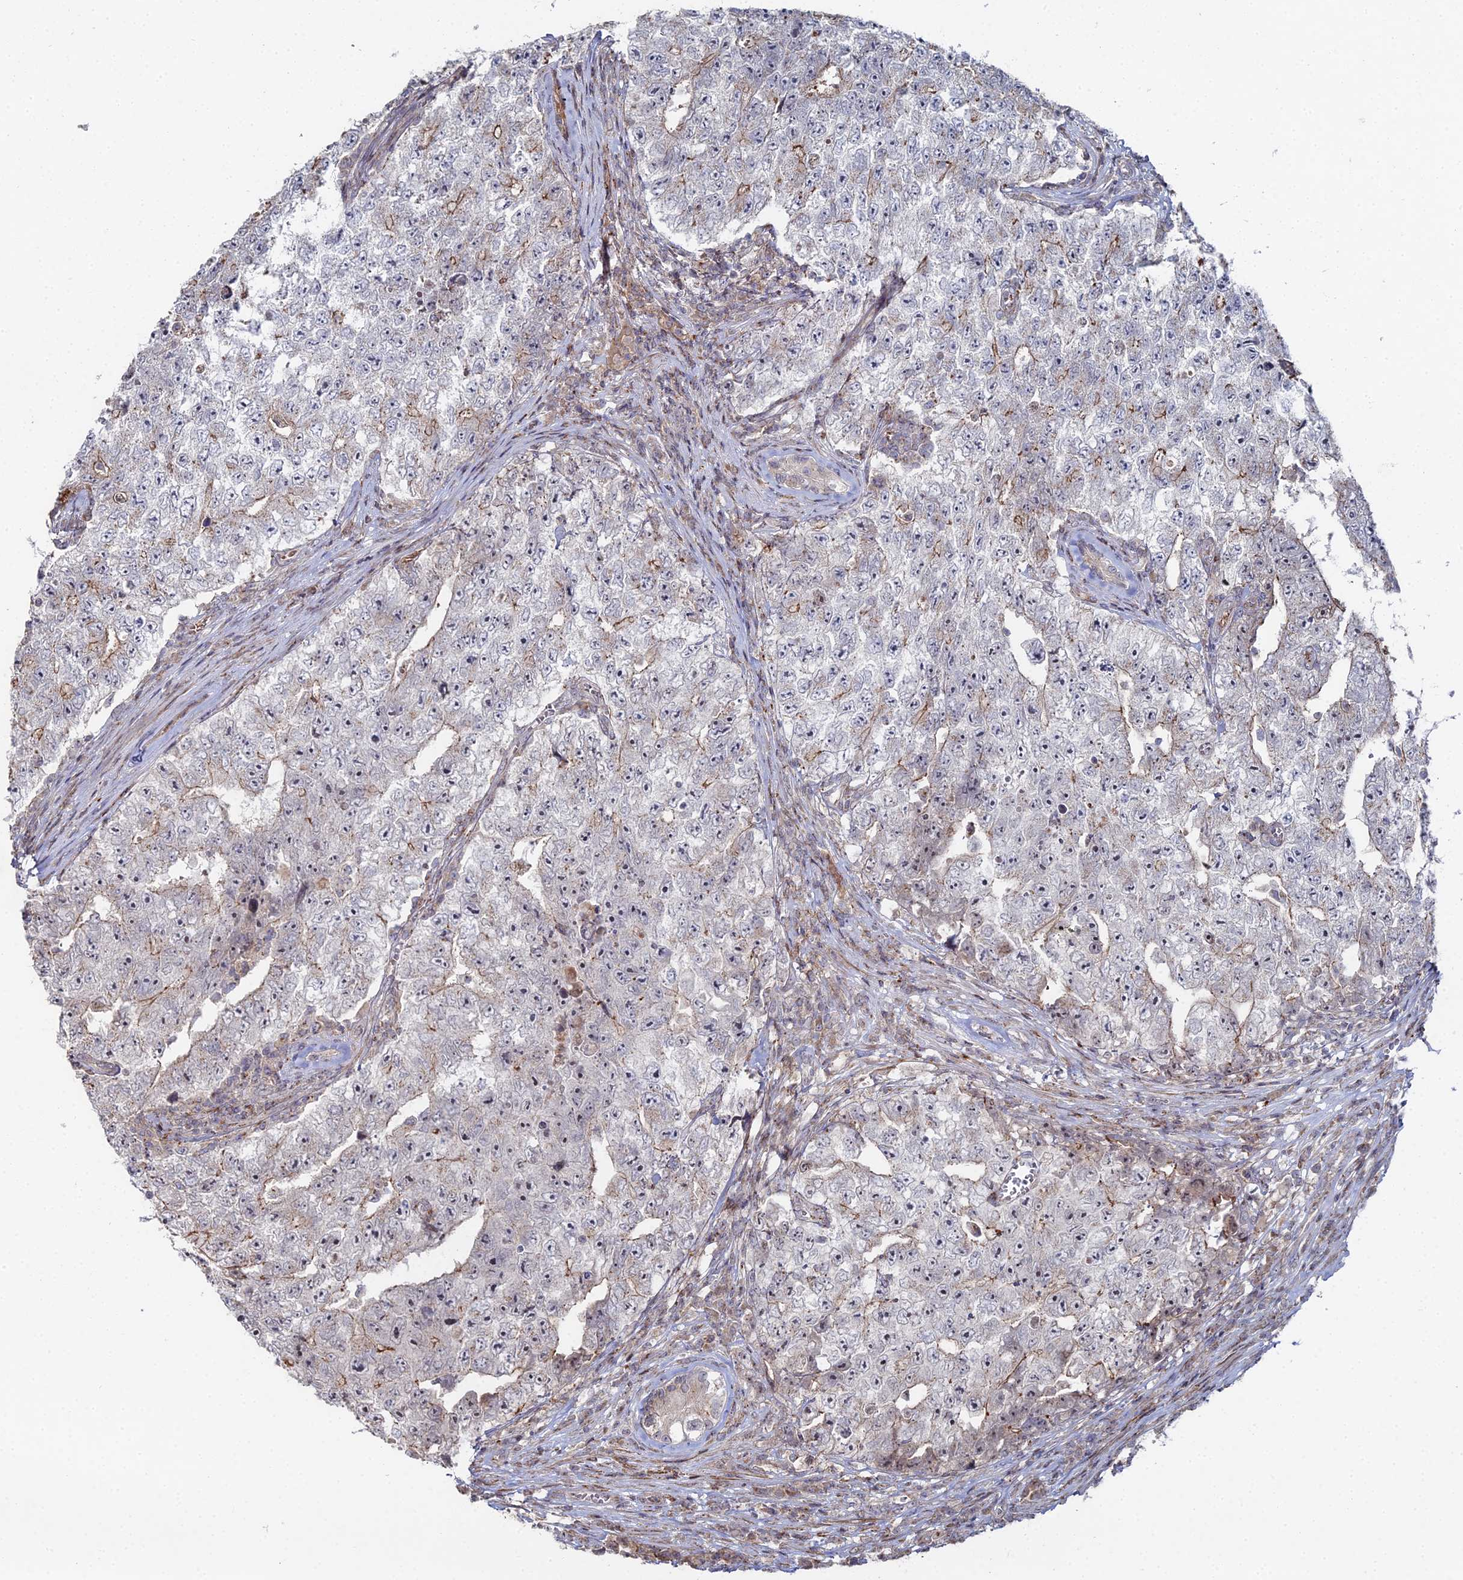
{"staining": {"intensity": "weak", "quantity": "<25%", "location": "cytoplasmic/membranous"}, "tissue": "testis cancer", "cell_type": "Tumor cells", "image_type": "cancer", "snomed": [{"axis": "morphology", "description": "Carcinoma, Embryonal, NOS"}, {"axis": "topography", "description": "Testis"}], "caption": "Immunohistochemistry of human testis cancer (embryonal carcinoma) displays no positivity in tumor cells.", "gene": "SGMS1", "patient": {"sex": "male", "age": 17}}